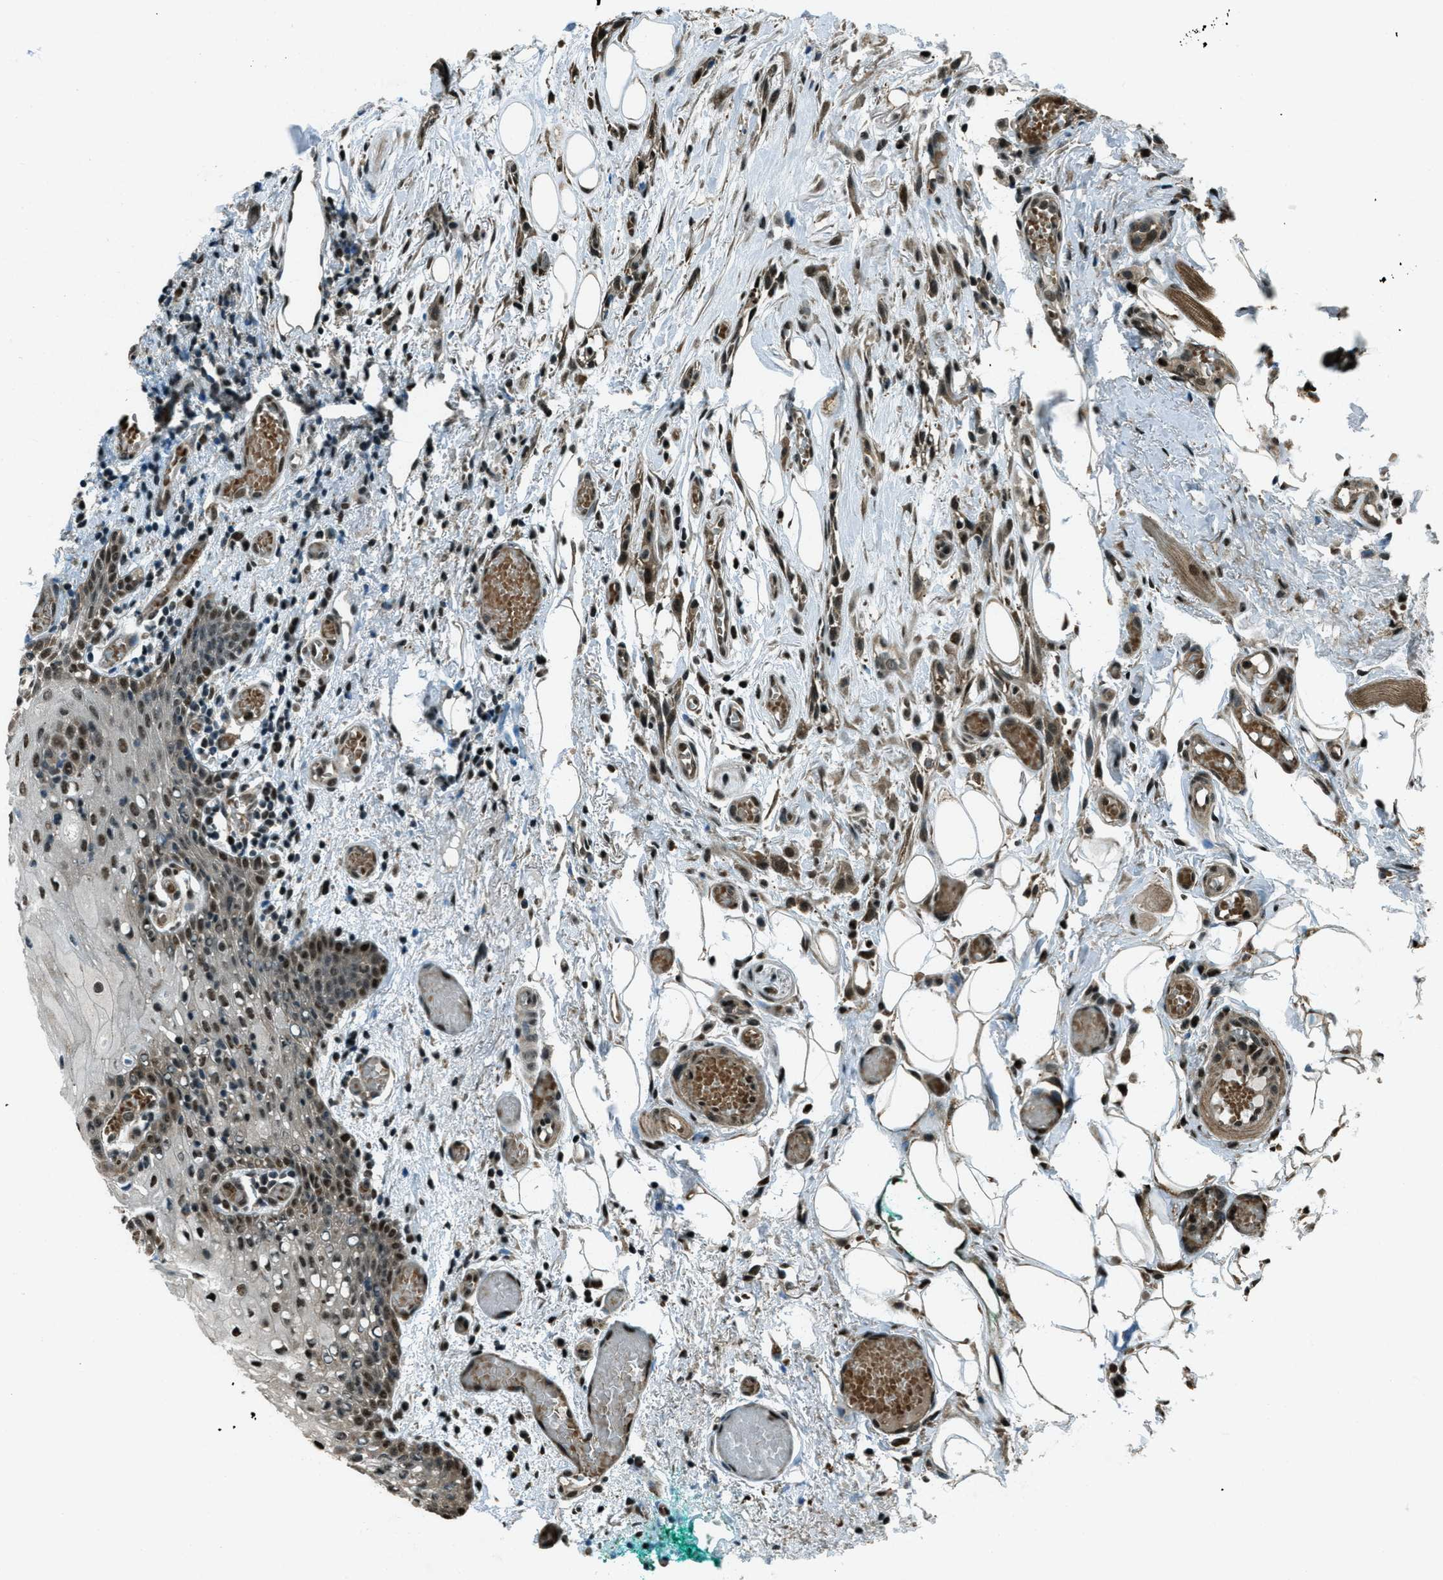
{"staining": {"intensity": "moderate", "quantity": ">75%", "location": "nuclear"}, "tissue": "oral mucosa", "cell_type": "Squamous epithelial cells", "image_type": "normal", "snomed": [{"axis": "morphology", "description": "Normal tissue, NOS"}, {"axis": "morphology", "description": "Squamous cell carcinoma, NOS"}, {"axis": "topography", "description": "Oral tissue"}, {"axis": "topography", "description": "Salivary gland"}, {"axis": "topography", "description": "Head-Neck"}], "caption": "Oral mucosa was stained to show a protein in brown. There is medium levels of moderate nuclear positivity in about >75% of squamous epithelial cells. The protein of interest is shown in brown color, while the nuclei are stained blue.", "gene": "TARDBP", "patient": {"sex": "female", "age": 62}}